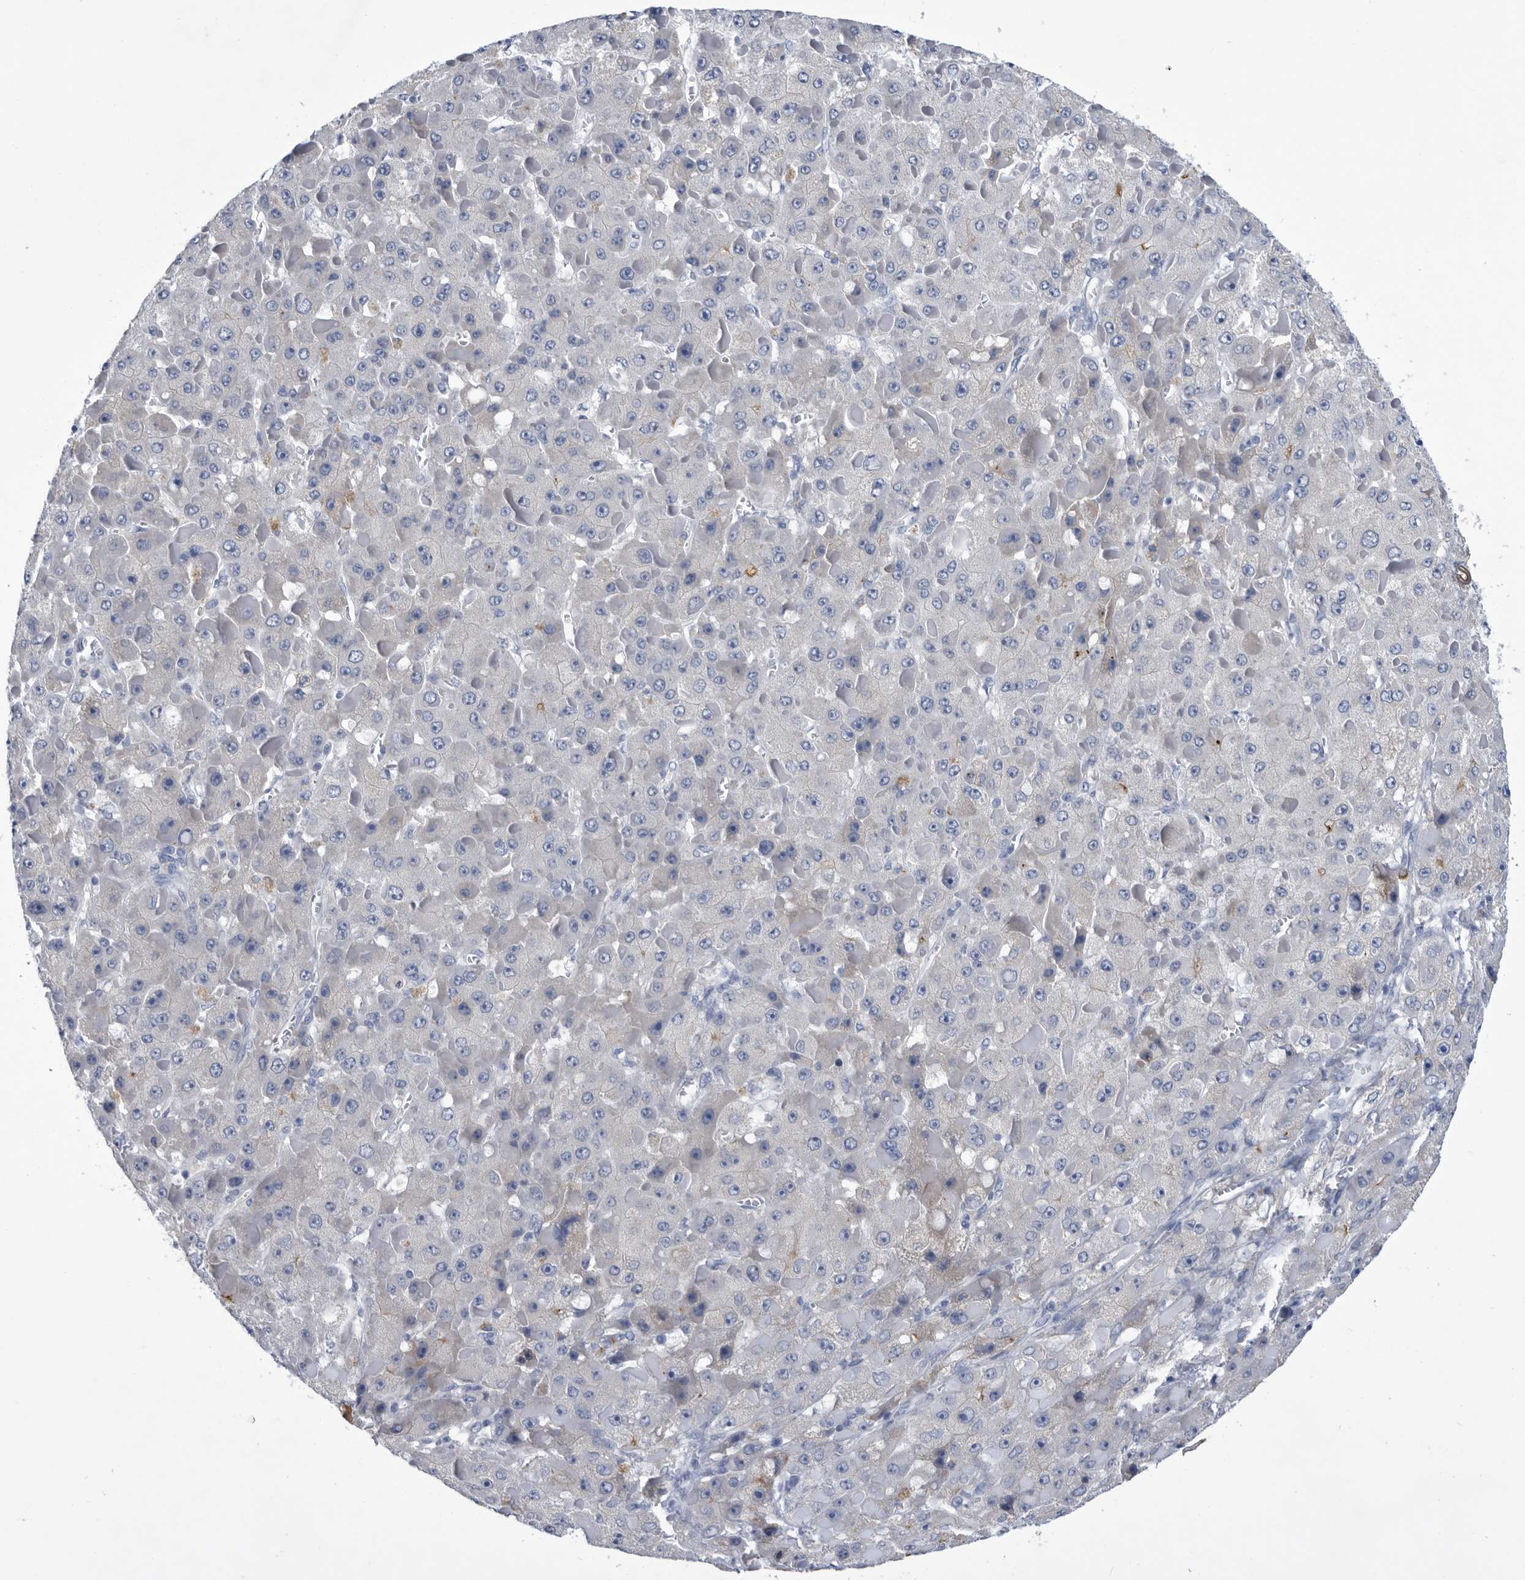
{"staining": {"intensity": "negative", "quantity": "none", "location": "none"}, "tissue": "liver cancer", "cell_type": "Tumor cells", "image_type": "cancer", "snomed": [{"axis": "morphology", "description": "Carcinoma, Hepatocellular, NOS"}, {"axis": "topography", "description": "Liver"}], "caption": "Immunohistochemistry (IHC) photomicrograph of neoplastic tissue: liver cancer (hepatocellular carcinoma) stained with DAB (3,3'-diaminobenzidine) demonstrates no significant protein positivity in tumor cells. (DAB immunohistochemistry (IHC) with hematoxylin counter stain).", "gene": "BTBD6", "patient": {"sex": "female", "age": 73}}